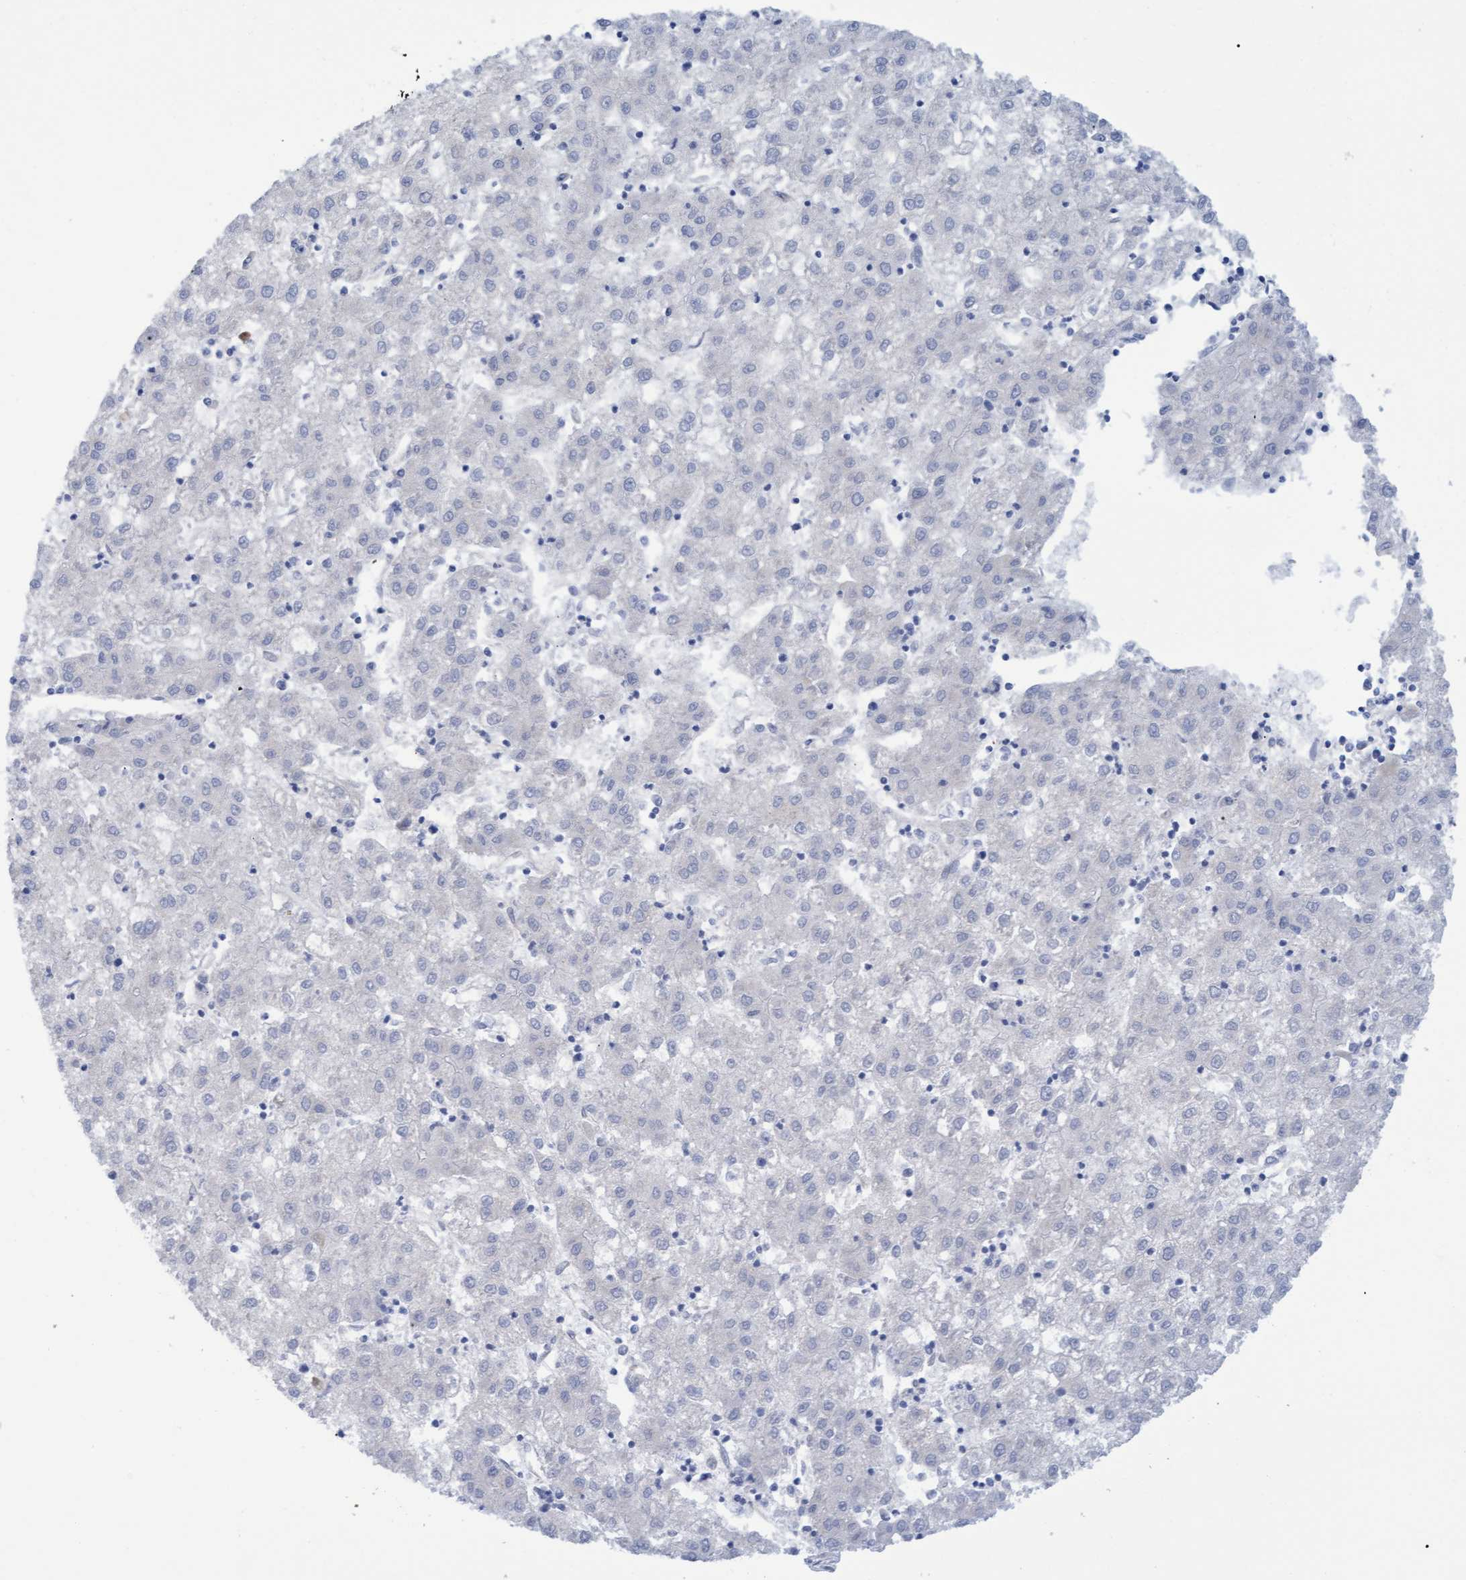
{"staining": {"intensity": "negative", "quantity": "none", "location": "none"}, "tissue": "liver cancer", "cell_type": "Tumor cells", "image_type": "cancer", "snomed": [{"axis": "morphology", "description": "Carcinoma, Hepatocellular, NOS"}, {"axis": "topography", "description": "Liver"}], "caption": "Tumor cells are negative for brown protein staining in hepatocellular carcinoma (liver).", "gene": "STXBP1", "patient": {"sex": "male", "age": 72}}